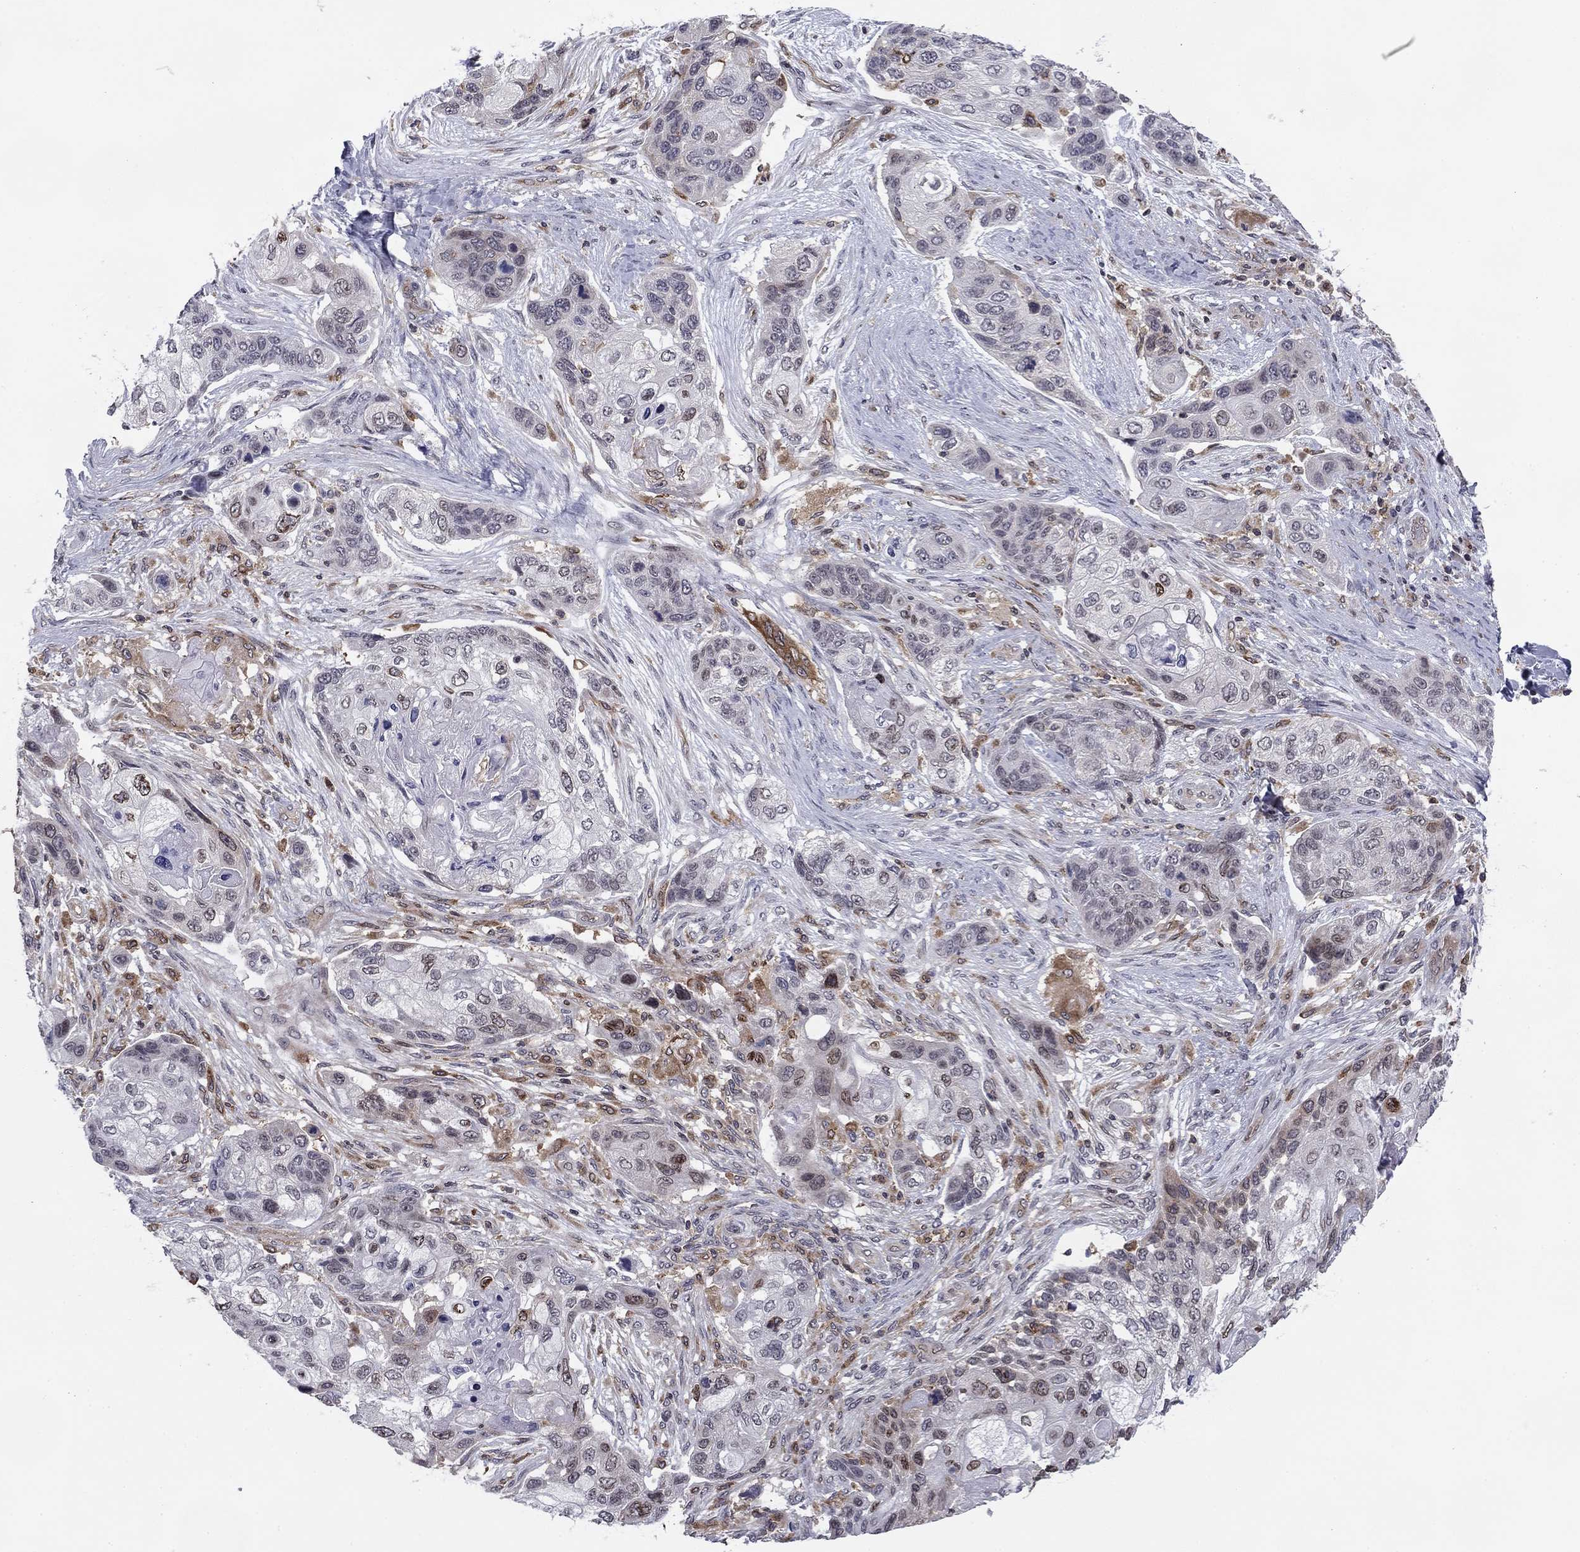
{"staining": {"intensity": "moderate", "quantity": "<25%", "location": "nuclear"}, "tissue": "lung cancer", "cell_type": "Tumor cells", "image_type": "cancer", "snomed": [{"axis": "morphology", "description": "Squamous cell carcinoma, NOS"}, {"axis": "topography", "description": "Lung"}], "caption": "A low amount of moderate nuclear staining is appreciated in approximately <25% of tumor cells in lung cancer (squamous cell carcinoma) tissue.", "gene": "PLCB2", "patient": {"sex": "male", "age": 69}}